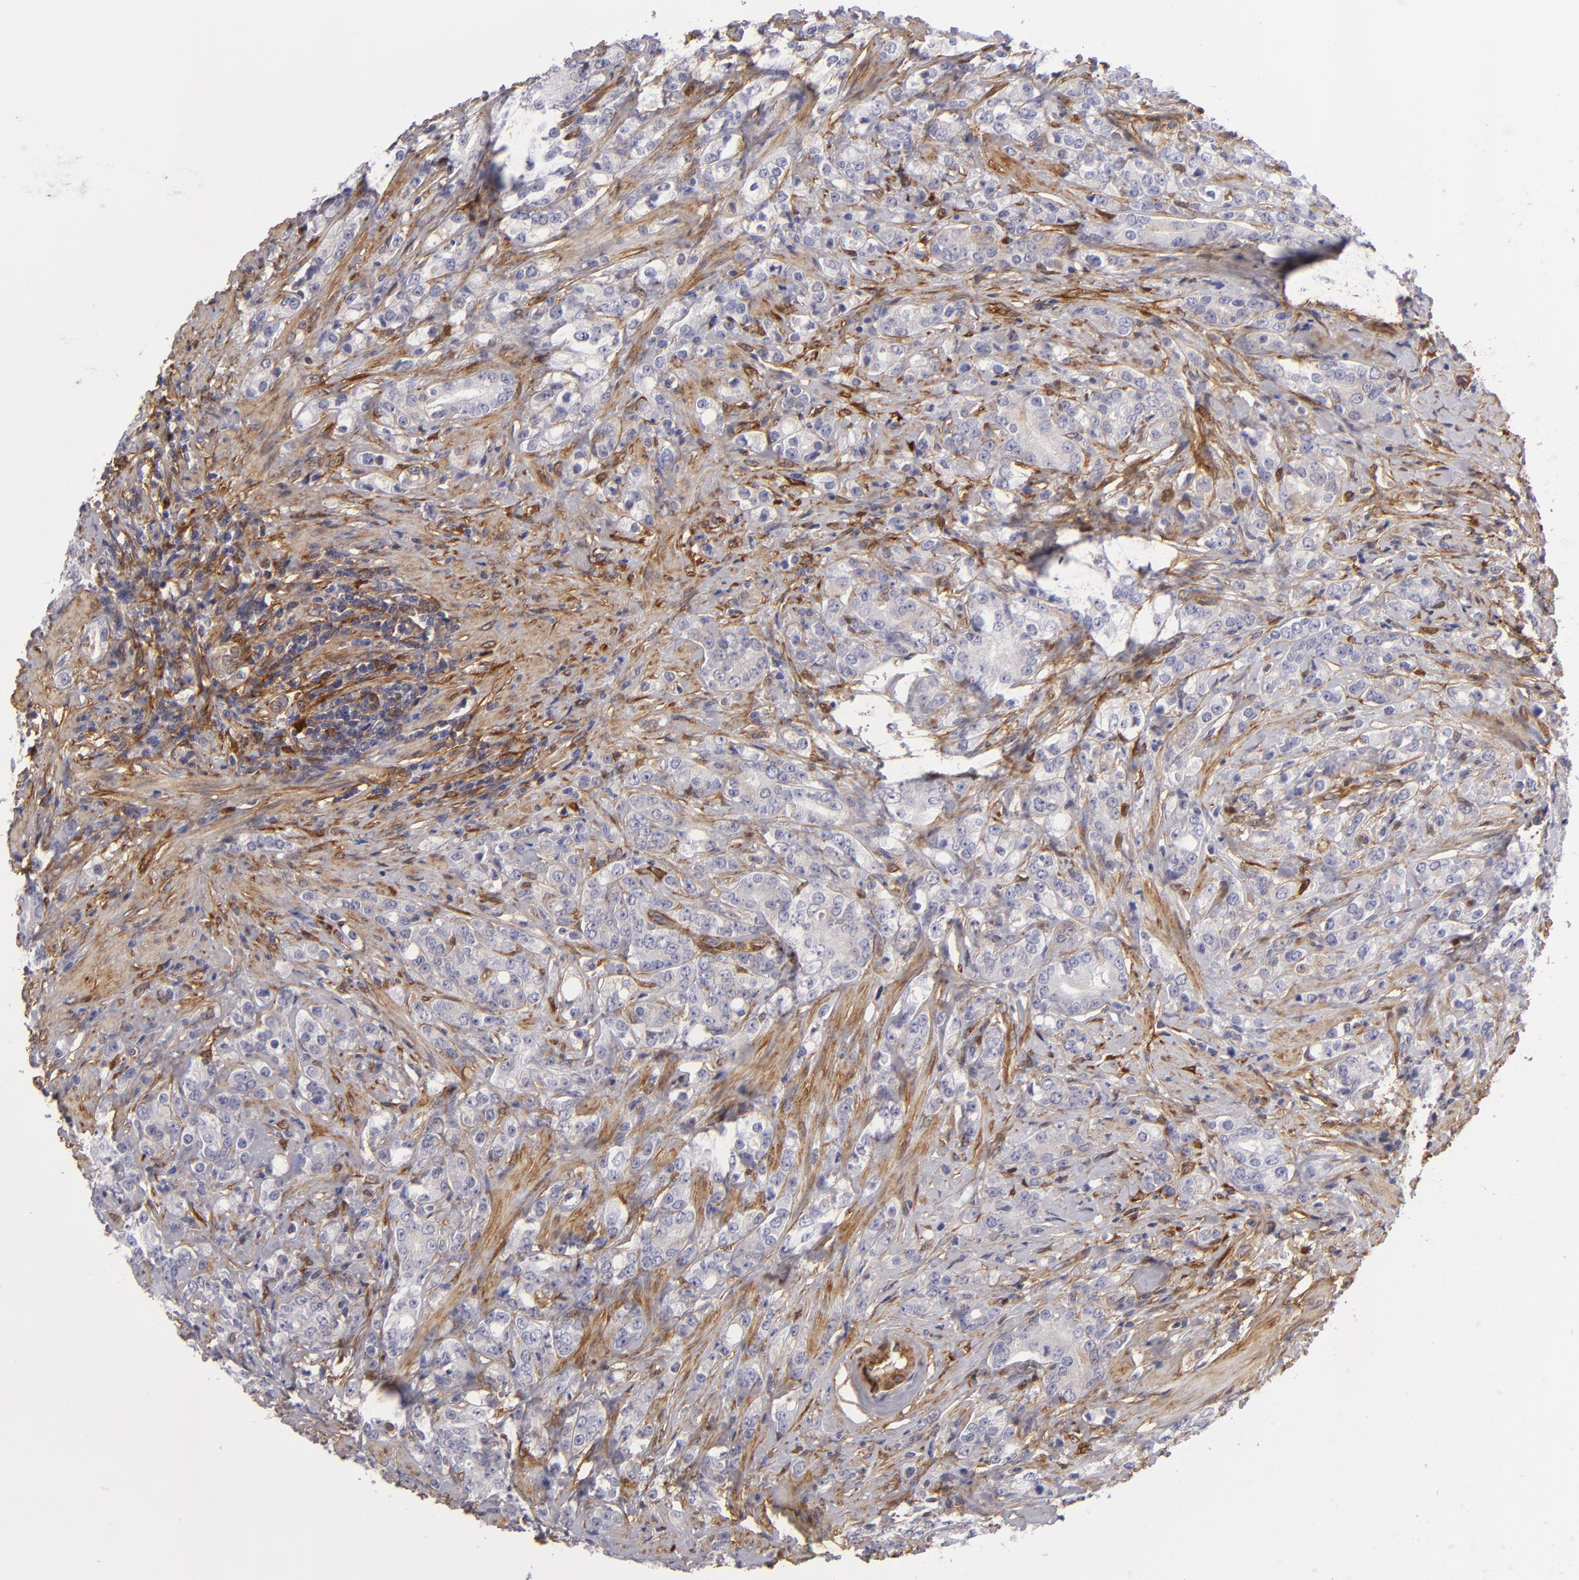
{"staining": {"intensity": "weak", "quantity": ">75%", "location": "cytoplasmic/membranous"}, "tissue": "prostate cancer", "cell_type": "Tumor cells", "image_type": "cancer", "snomed": [{"axis": "morphology", "description": "Adenocarcinoma, Medium grade"}, {"axis": "topography", "description": "Prostate"}], "caption": "There is low levels of weak cytoplasmic/membranous positivity in tumor cells of prostate cancer, as demonstrated by immunohistochemical staining (brown color).", "gene": "VCL", "patient": {"sex": "male", "age": 59}}